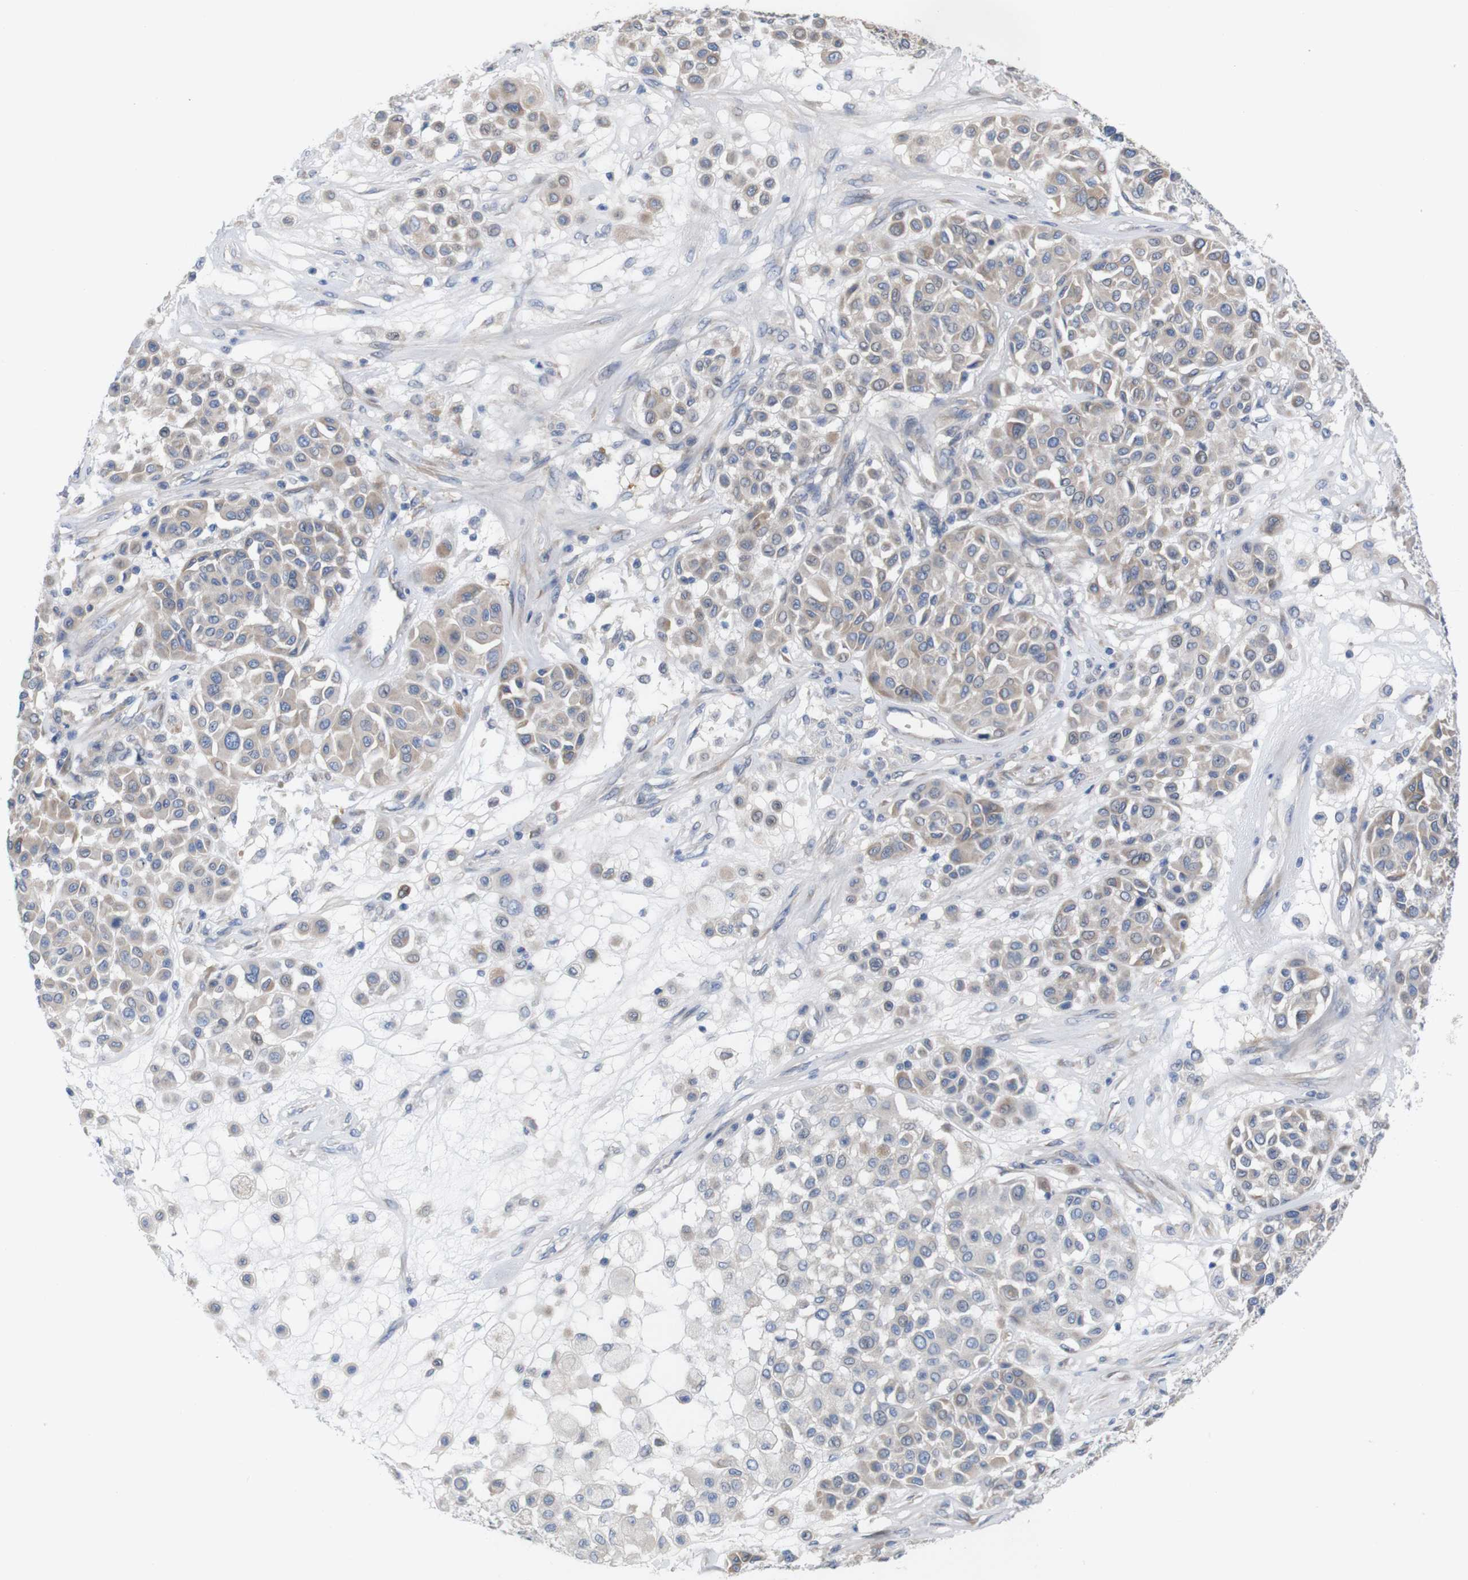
{"staining": {"intensity": "weak", "quantity": "<25%", "location": "cytoplasmic/membranous"}, "tissue": "melanoma", "cell_type": "Tumor cells", "image_type": "cancer", "snomed": [{"axis": "morphology", "description": "Malignant melanoma, Metastatic site"}, {"axis": "topography", "description": "Soft tissue"}], "caption": "Histopathology image shows no protein positivity in tumor cells of malignant melanoma (metastatic site) tissue.", "gene": "MYEOV", "patient": {"sex": "male", "age": 41}}